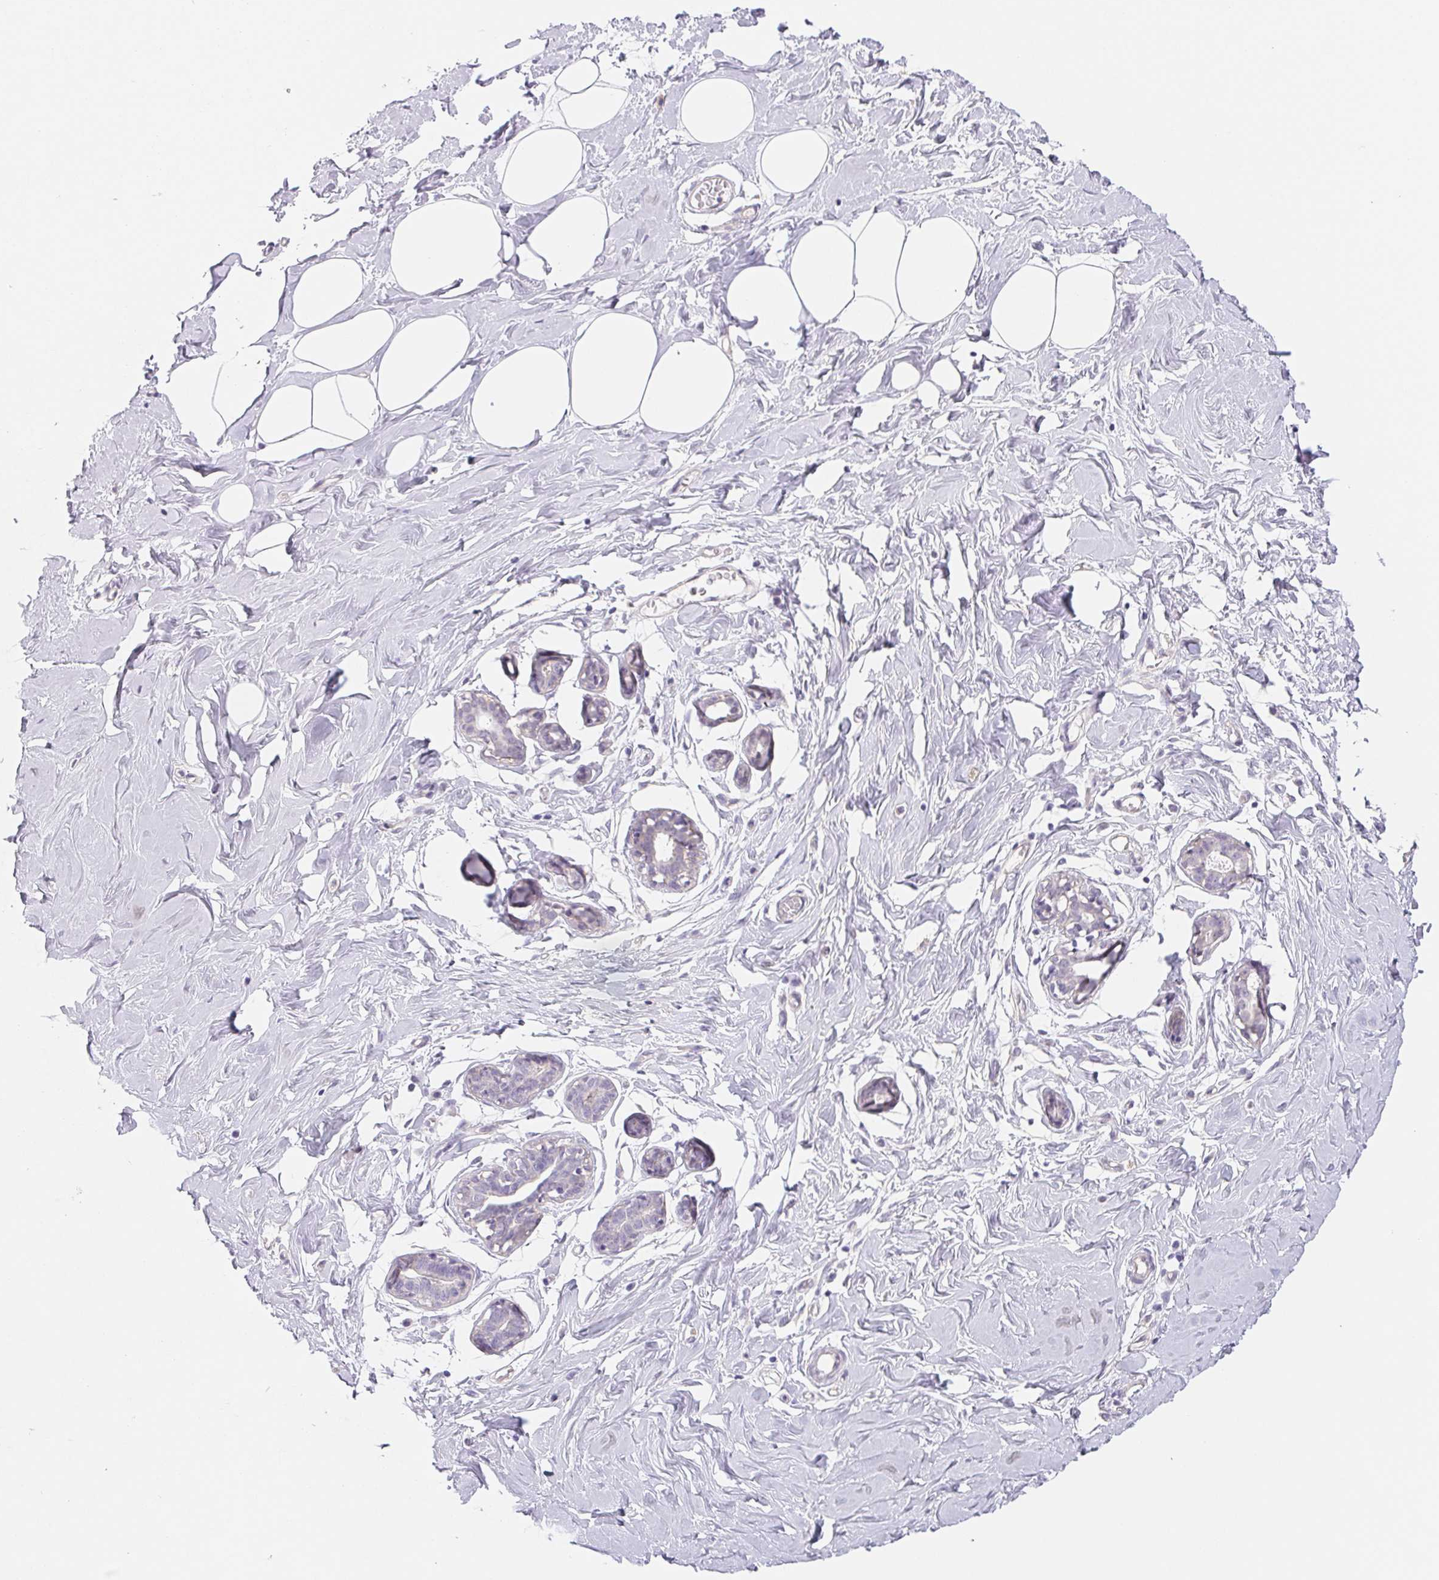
{"staining": {"intensity": "negative", "quantity": "none", "location": "none"}, "tissue": "breast", "cell_type": "Adipocytes", "image_type": "normal", "snomed": [{"axis": "morphology", "description": "Normal tissue, NOS"}, {"axis": "topography", "description": "Breast"}], "caption": "A high-resolution histopathology image shows immunohistochemistry (IHC) staining of unremarkable breast, which displays no significant positivity in adipocytes. (DAB (3,3'-diaminobenzidine) immunohistochemistry visualized using brightfield microscopy, high magnification).", "gene": "CTNND2", "patient": {"sex": "female", "age": 27}}